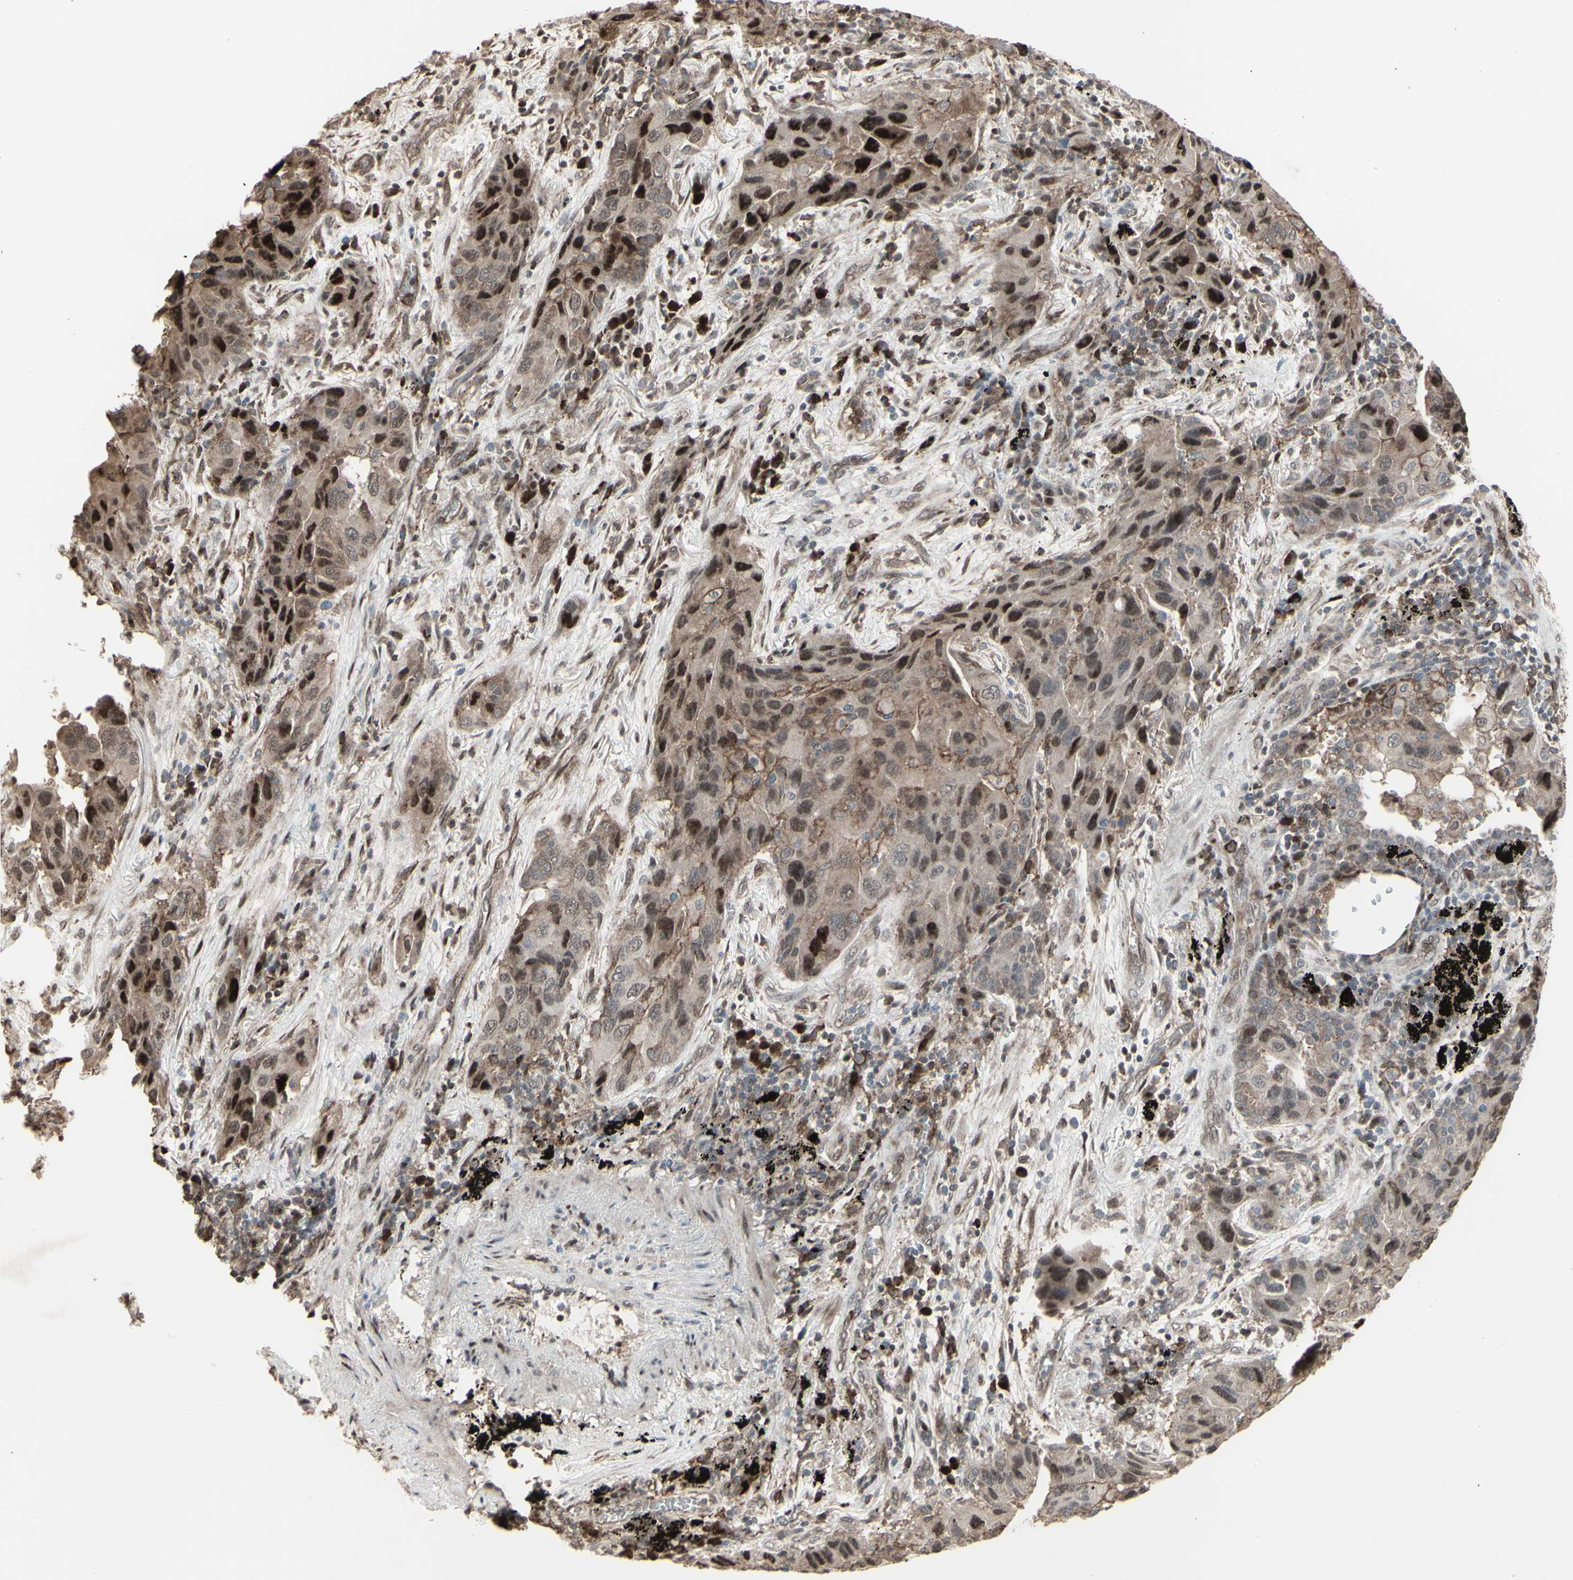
{"staining": {"intensity": "strong", "quantity": "25%-75%", "location": "nuclear"}, "tissue": "lung cancer", "cell_type": "Tumor cells", "image_type": "cancer", "snomed": [{"axis": "morphology", "description": "Adenocarcinoma, NOS"}, {"axis": "topography", "description": "Lung"}], "caption": "IHC photomicrograph of lung adenocarcinoma stained for a protein (brown), which reveals high levels of strong nuclear staining in approximately 25%-75% of tumor cells.", "gene": "CD33", "patient": {"sex": "female", "age": 65}}